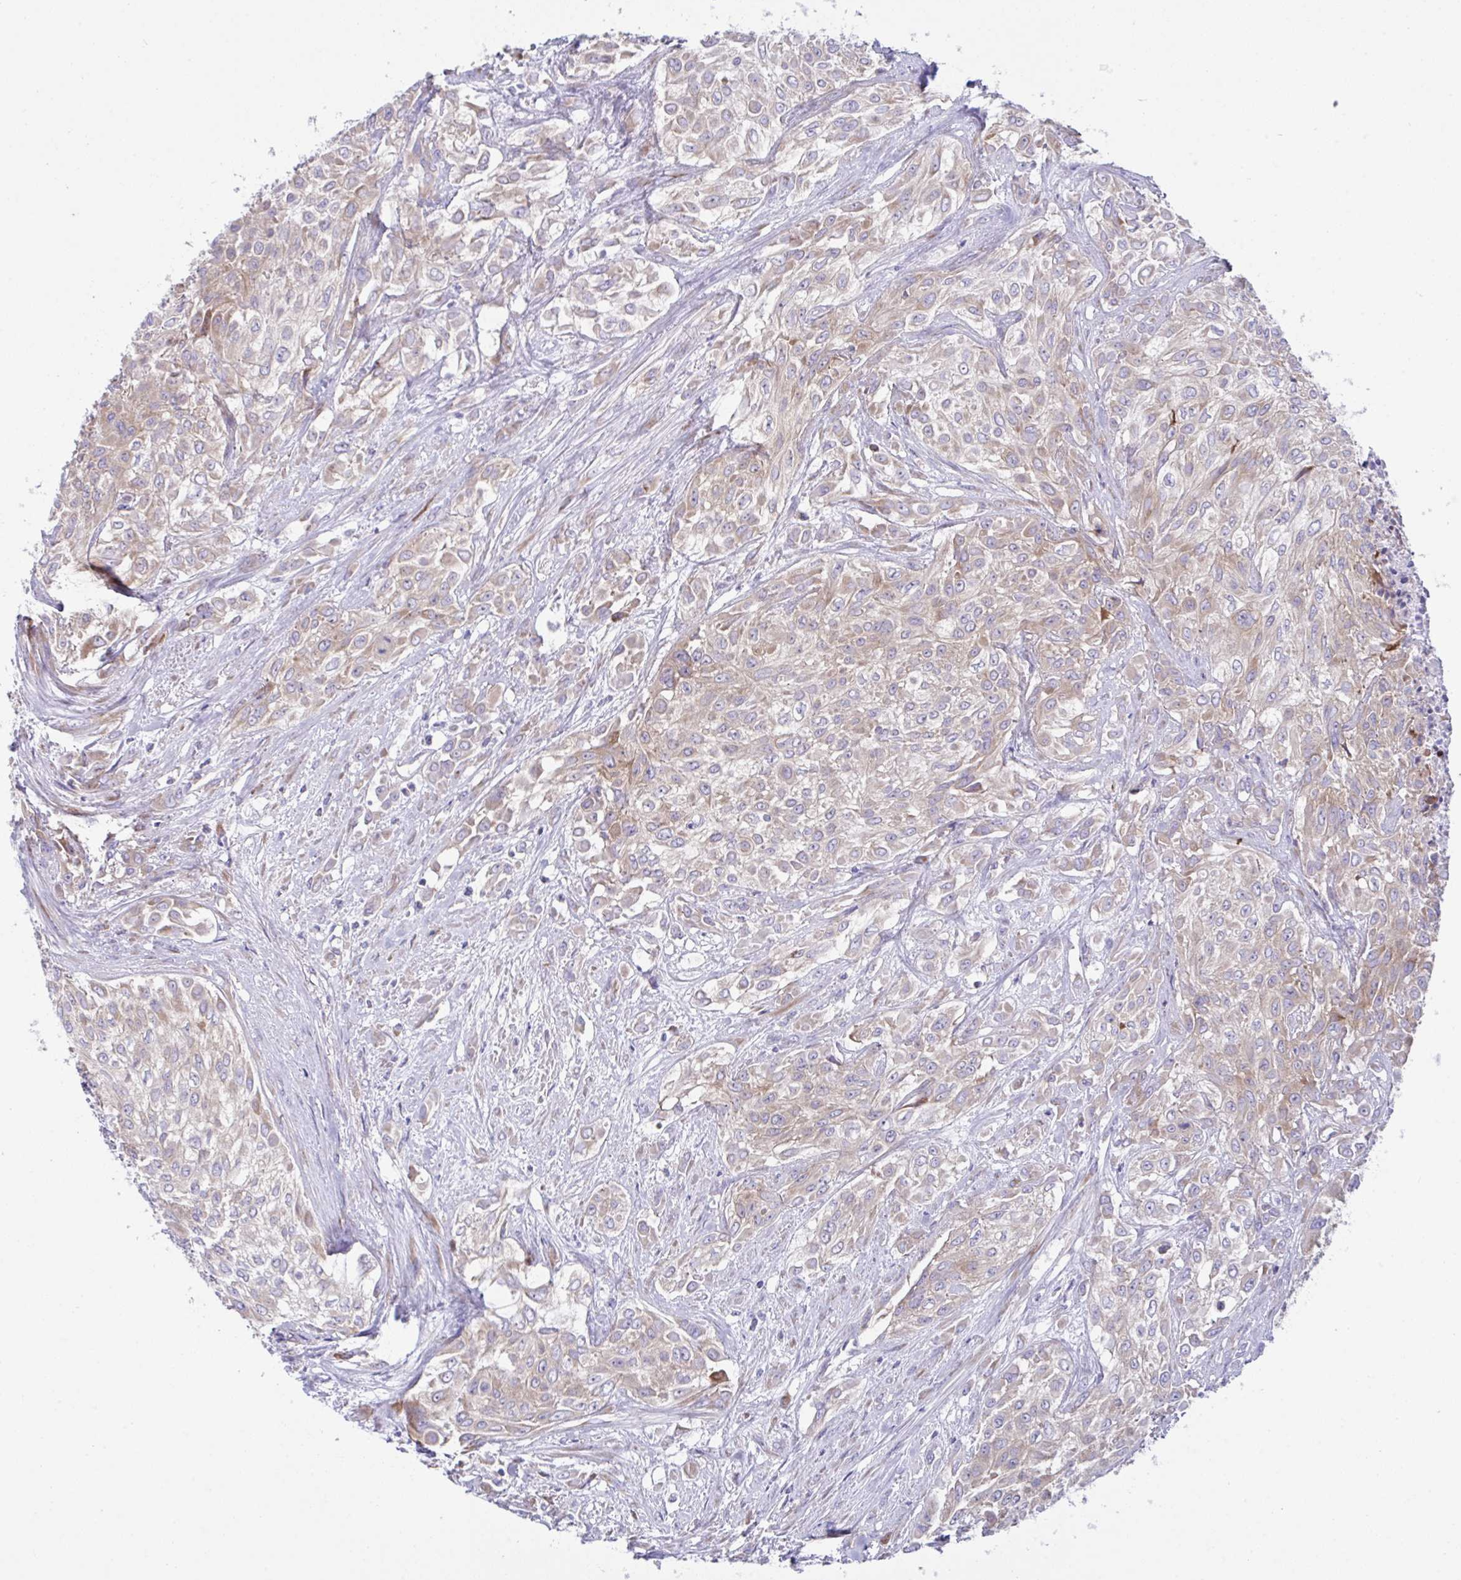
{"staining": {"intensity": "weak", "quantity": "25%-75%", "location": "cytoplasmic/membranous"}, "tissue": "urothelial cancer", "cell_type": "Tumor cells", "image_type": "cancer", "snomed": [{"axis": "morphology", "description": "Urothelial carcinoma, High grade"}, {"axis": "topography", "description": "Urinary bladder"}], "caption": "Immunohistochemistry (IHC) (DAB) staining of human high-grade urothelial carcinoma reveals weak cytoplasmic/membranous protein positivity in about 25%-75% of tumor cells.", "gene": "FAU", "patient": {"sex": "male", "age": 57}}